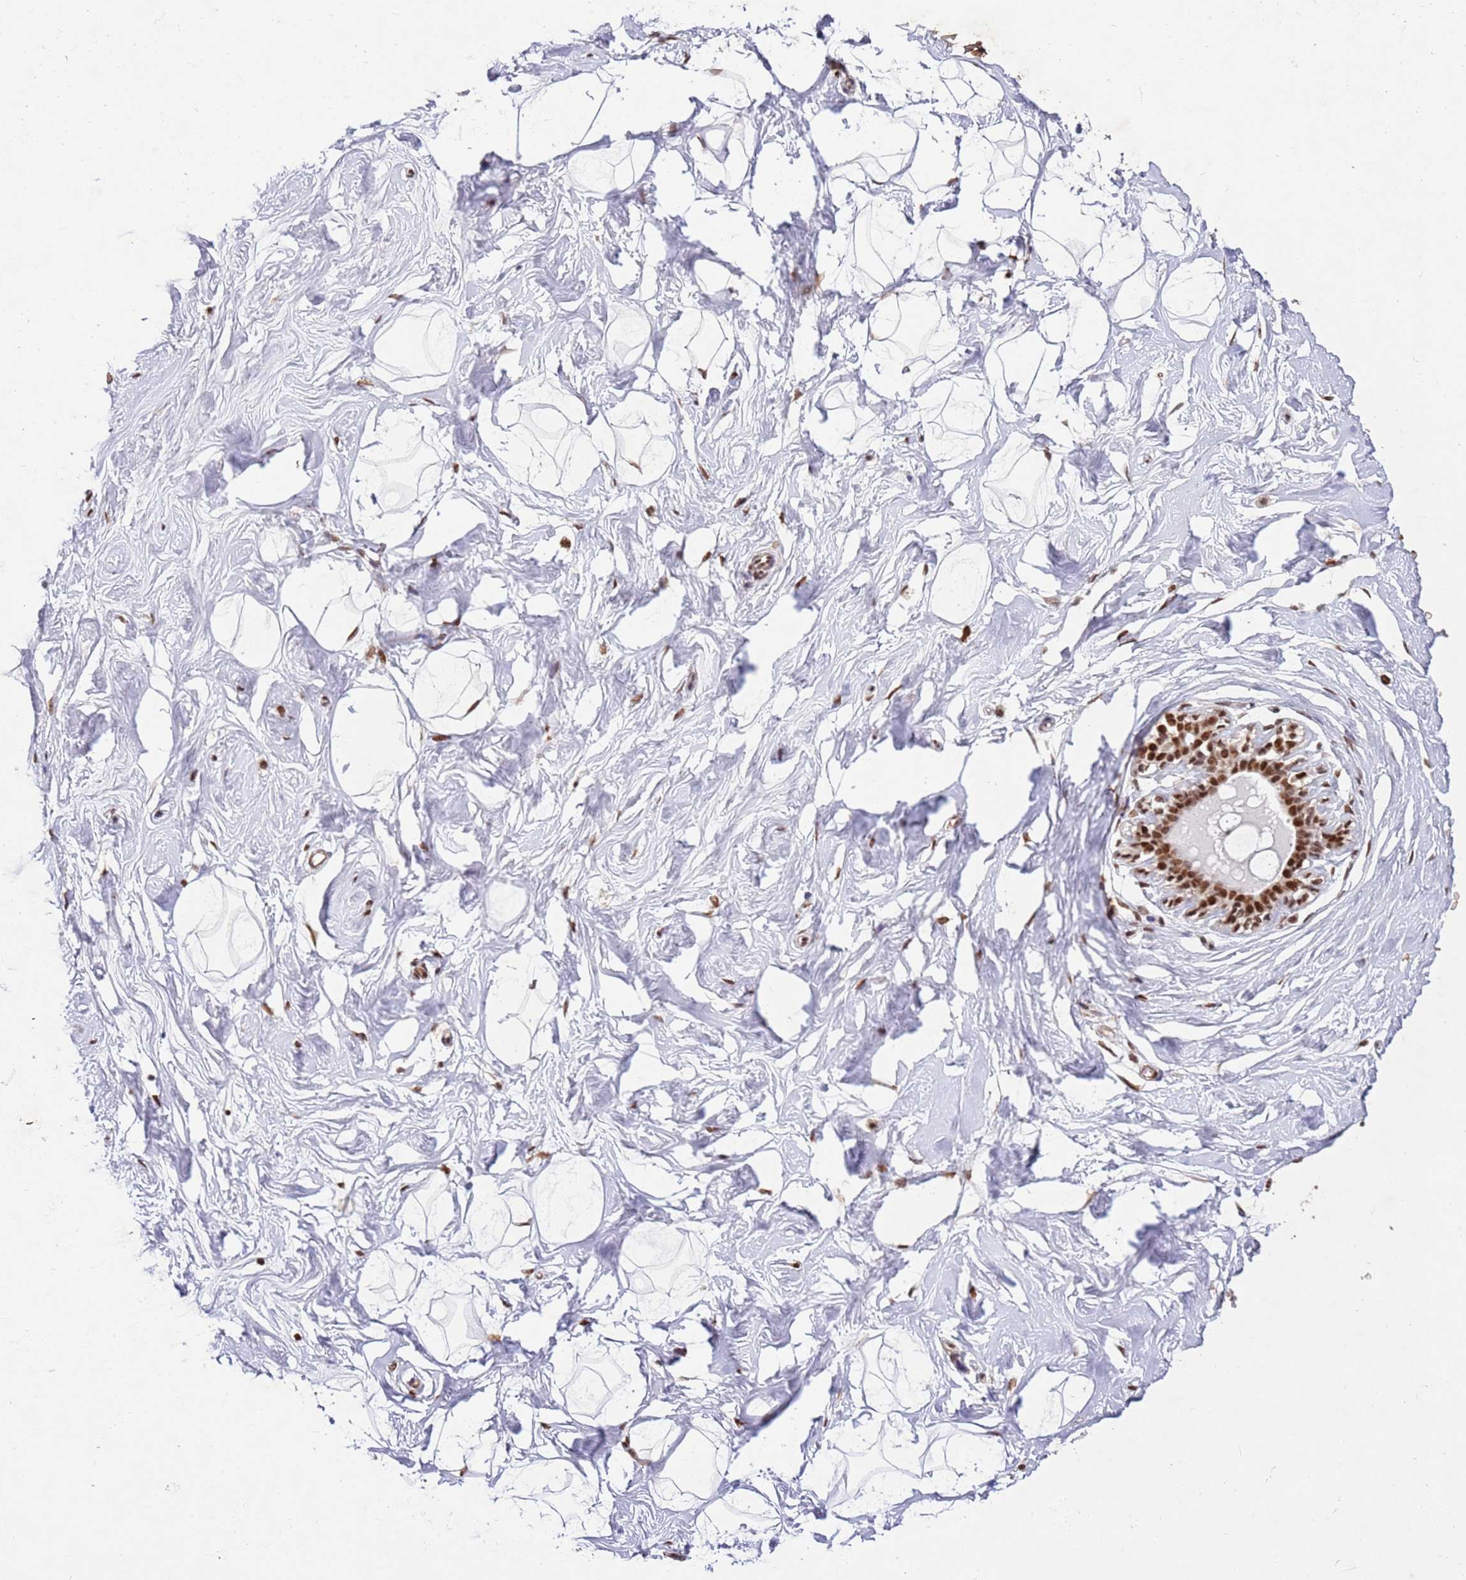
{"staining": {"intensity": "moderate", "quantity": "25%-75%", "location": "nuclear"}, "tissue": "breast", "cell_type": "Adipocytes", "image_type": "normal", "snomed": [{"axis": "morphology", "description": "Normal tissue, NOS"}, {"axis": "morphology", "description": "Adenoma, NOS"}, {"axis": "topography", "description": "Breast"}], "caption": "Protein staining of unremarkable breast displays moderate nuclear positivity in approximately 25%-75% of adipocytes.", "gene": "ESF1", "patient": {"sex": "female", "age": 23}}